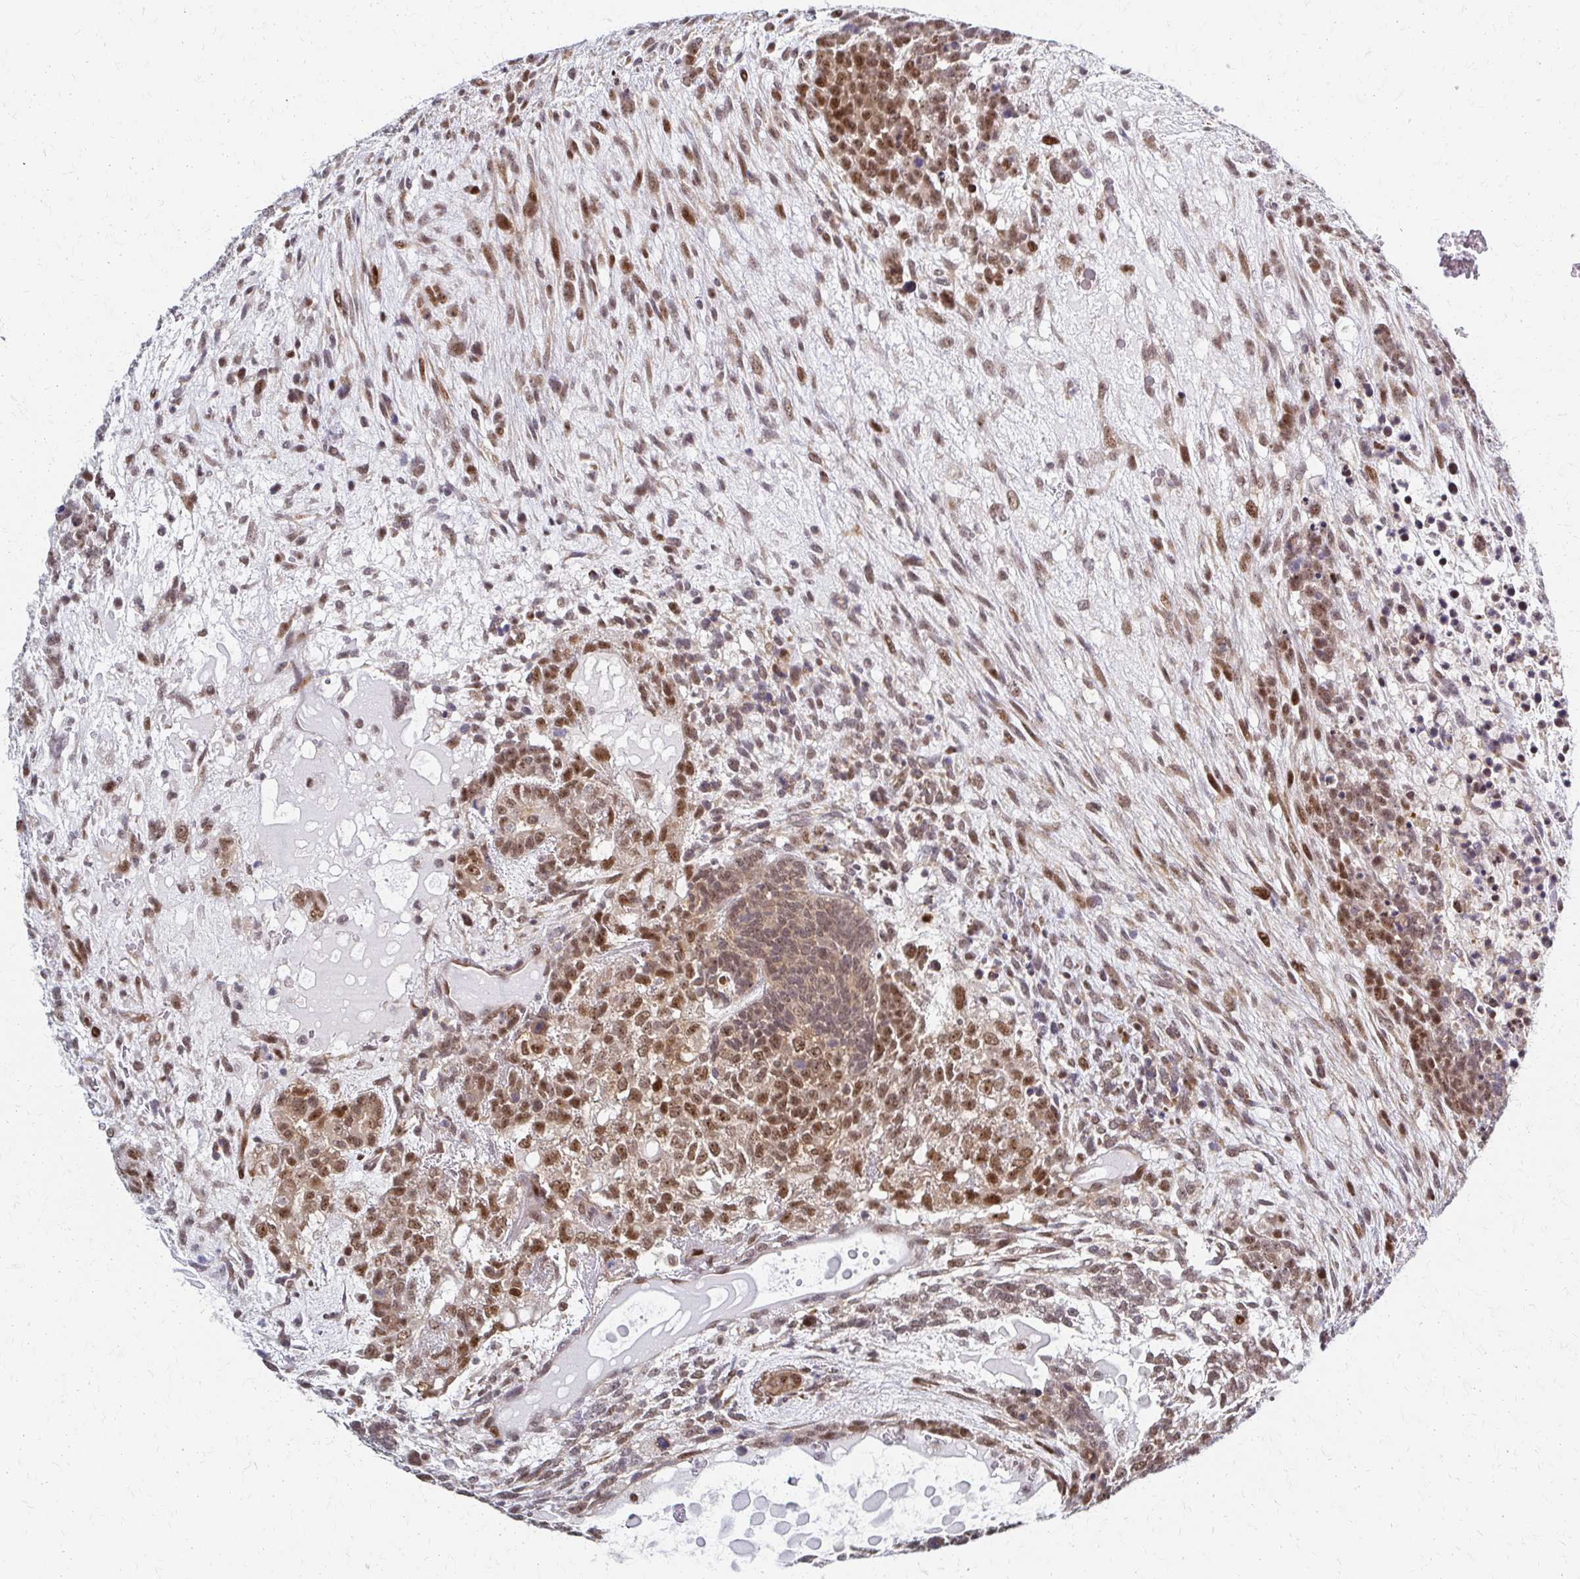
{"staining": {"intensity": "moderate", "quantity": ">75%", "location": "nuclear"}, "tissue": "testis cancer", "cell_type": "Tumor cells", "image_type": "cancer", "snomed": [{"axis": "morphology", "description": "Carcinoma, Embryonal, NOS"}, {"axis": "topography", "description": "Testis"}], "caption": "Tumor cells display moderate nuclear staining in about >75% of cells in testis embryonal carcinoma.", "gene": "PSMD7", "patient": {"sex": "male", "age": 23}}